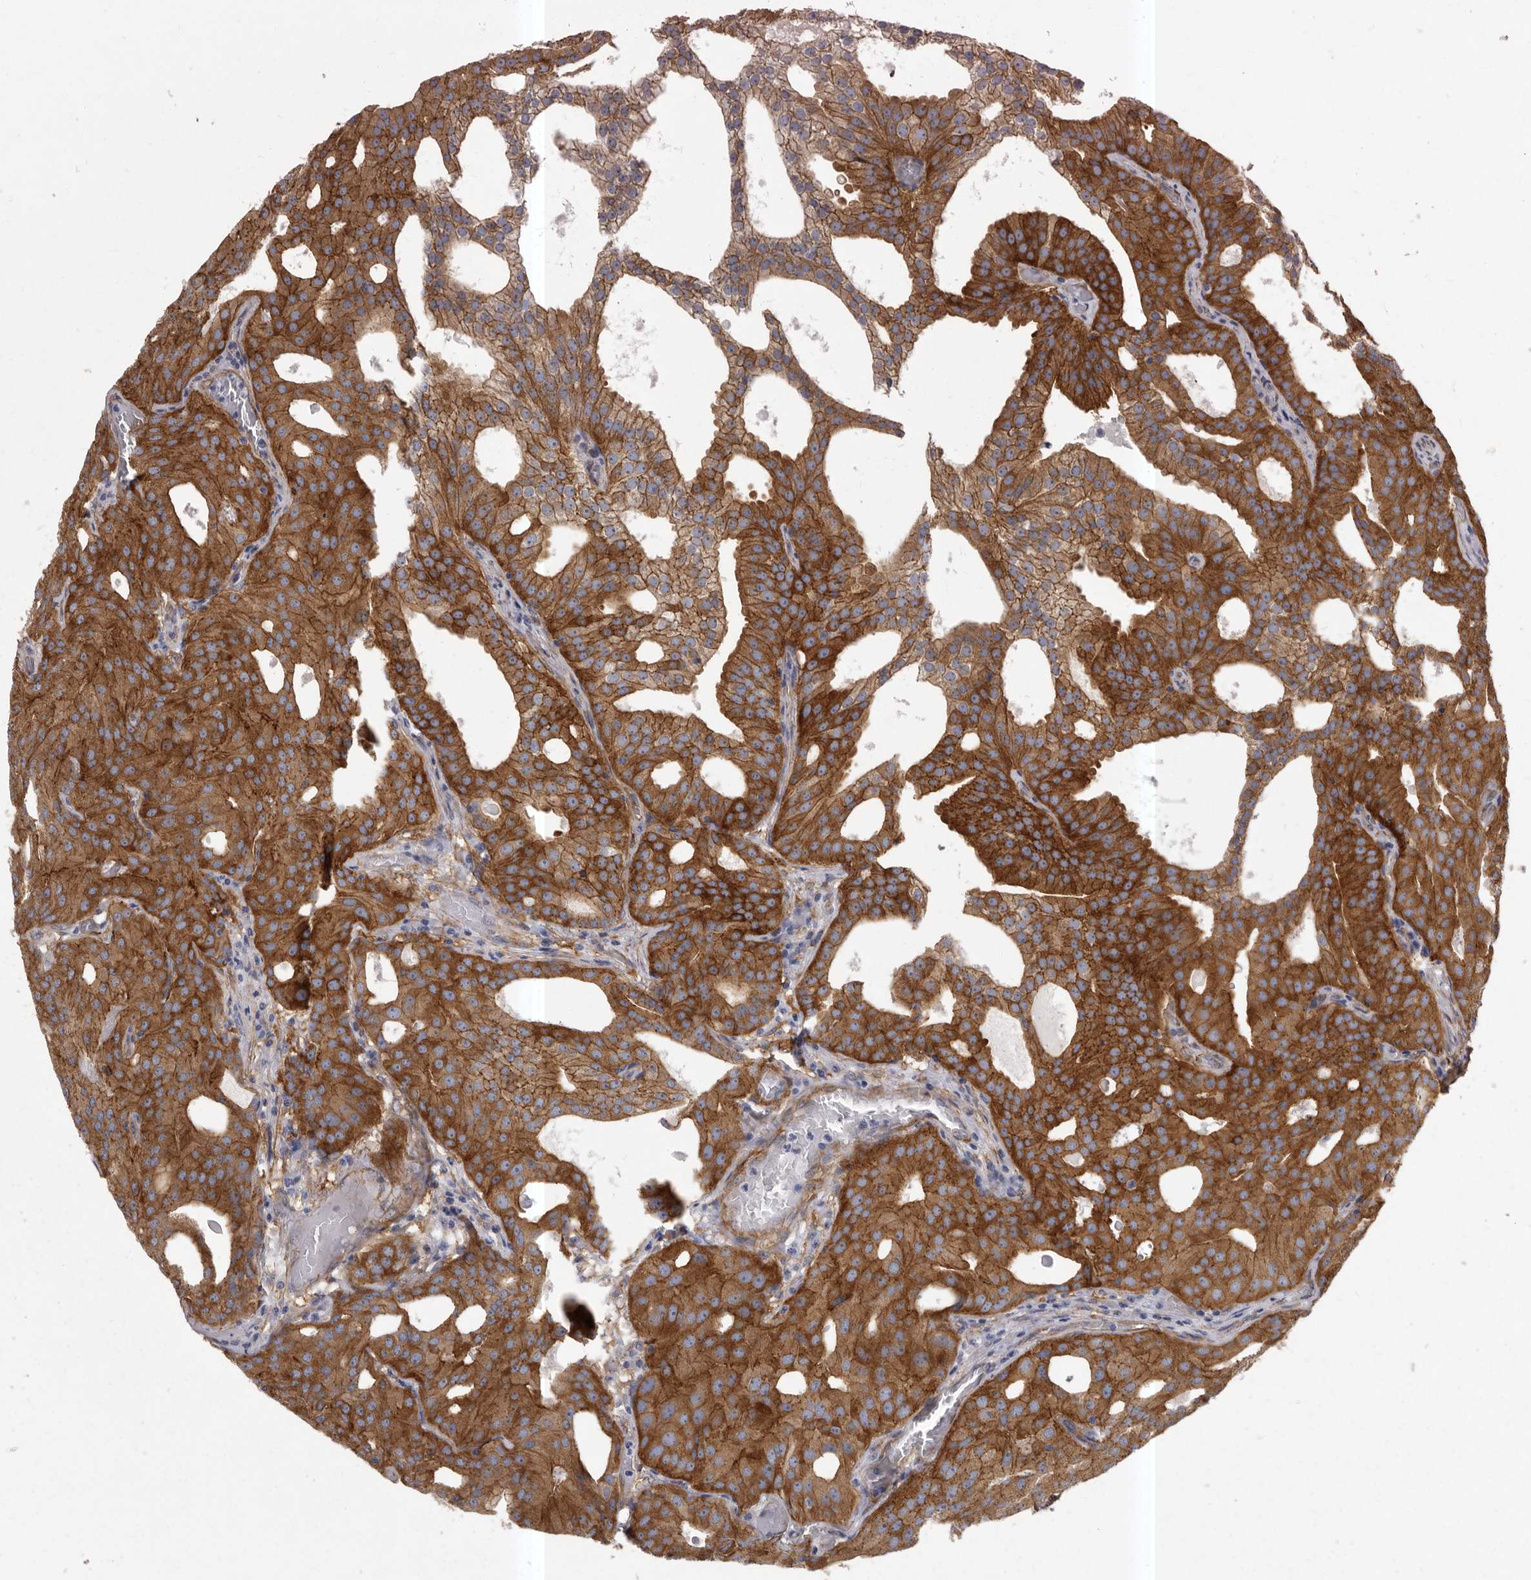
{"staining": {"intensity": "strong", "quantity": ">75%", "location": "cytoplasmic/membranous"}, "tissue": "prostate cancer", "cell_type": "Tumor cells", "image_type": "cancer", "snomed": [{"axis": "morphology", "description": "Adenocarcinoma, Medium grade"}, {"axis": "topography", "description": "Prostate"}], "caption": "Immunohistochemical staining of medium-grade adenocarcinoma (prostate) exhibits strong cytoplasmic/membranous protein positivity in approximately >75% of tumor cells.", "gene": "ENAH", "patient": {"sex": "male", "age": 88}}